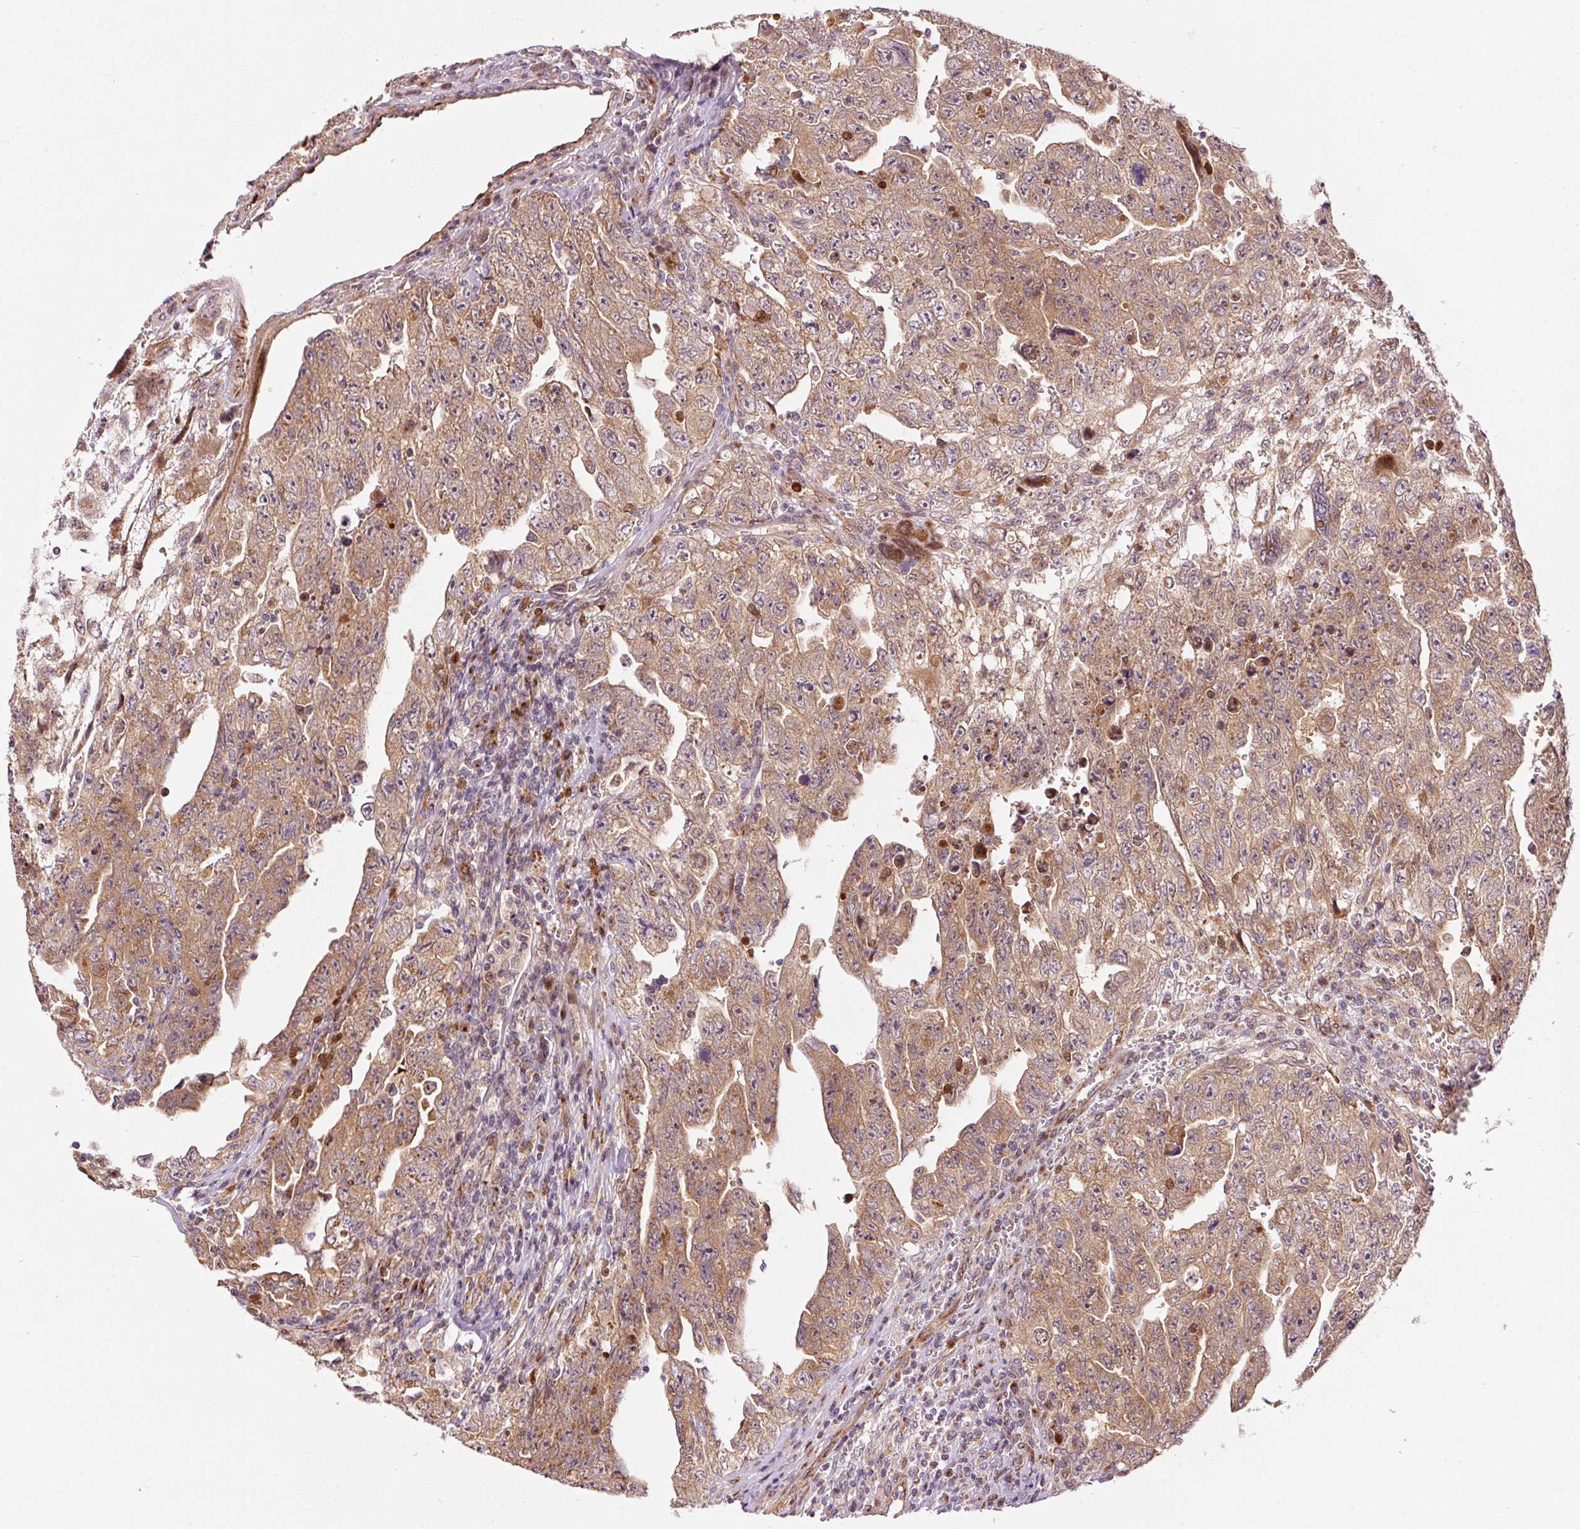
{"staining": {"intensity": "moderate", "quantity": ">75%", "location": "cytoplasmic/membranous"}, "tissue": "testis cancer", "cell_type": "Tumor cells", "image_type": "cancer", "snomed": [{"axis": "morphology", "description": "Carcinoma, Embryonal, NOS"}, {"axis": "topography", "description": "Testis"}], "caption": "Human testis embryonal carcinoma stained with a brown dye reveals moderate cytoplasmic/membranous positive staining in approximately >75% of tumor cells.", "gene": "PPP1R14B", "patient": {"sex": "male", "age": 28}}